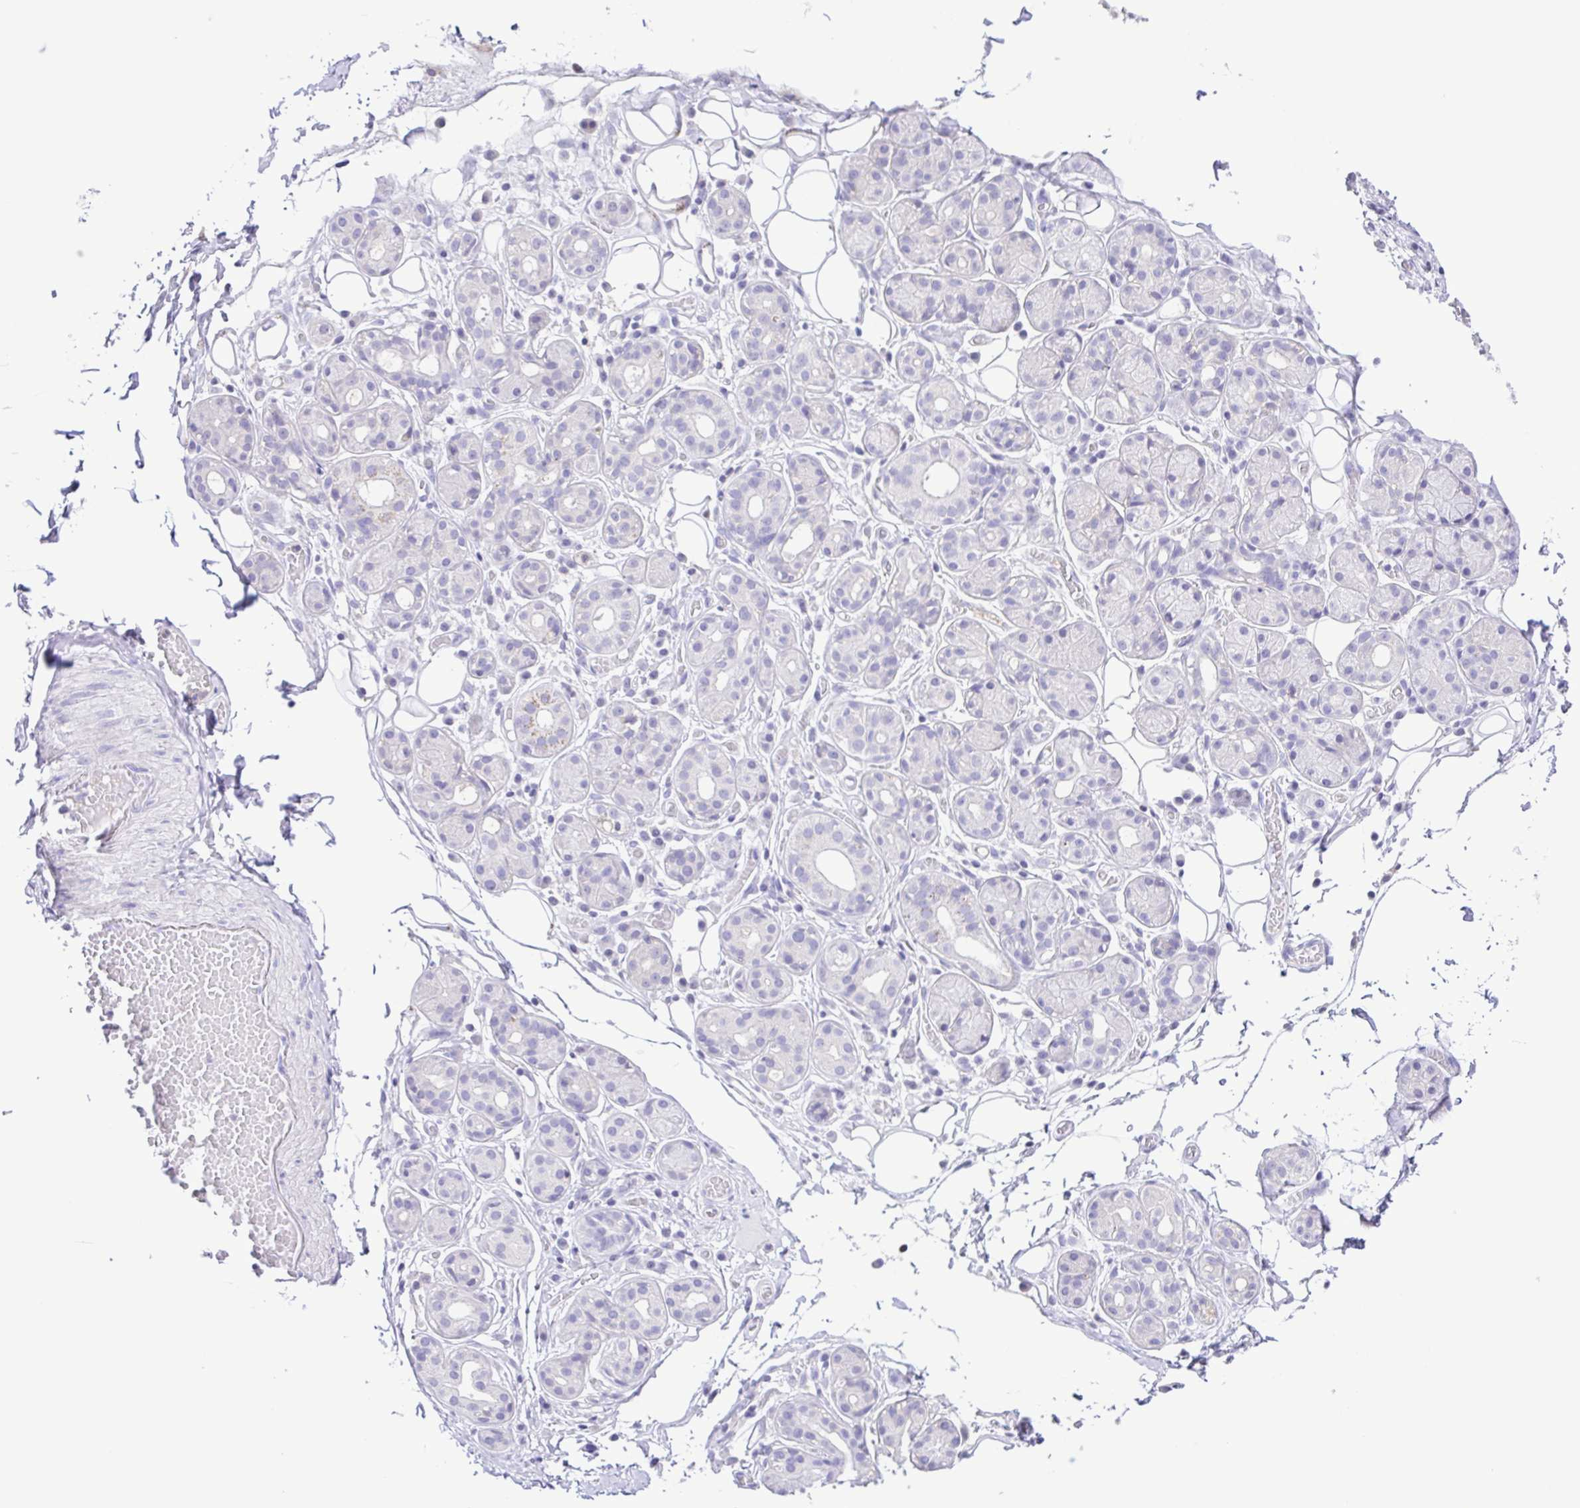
{"staining": {"intensity": "negative", "quantity": "none", "location": "none"}, "tissue": "salivary gland", "cell_type": "Glandular cells", "image_type": "normal", "snomed": [{"axis": "morphology", "description": "Normal tissue, NOS"}, {"axis": "topography", "description": "Salivary gland"}, {"axis": "topography", "description": "Peripheral nerve tissue"}], "caption": "Immunohistochemistry (IHC) image of benign salivary gland: human salivary gland stained with DAB (3,3'-diaminobenzidine) reveals no significant protein expression in glandular cells. Nuclei are stained in blue.", "gene": "CYP17A1", "patient": {"sex": "male", "age": 71}}